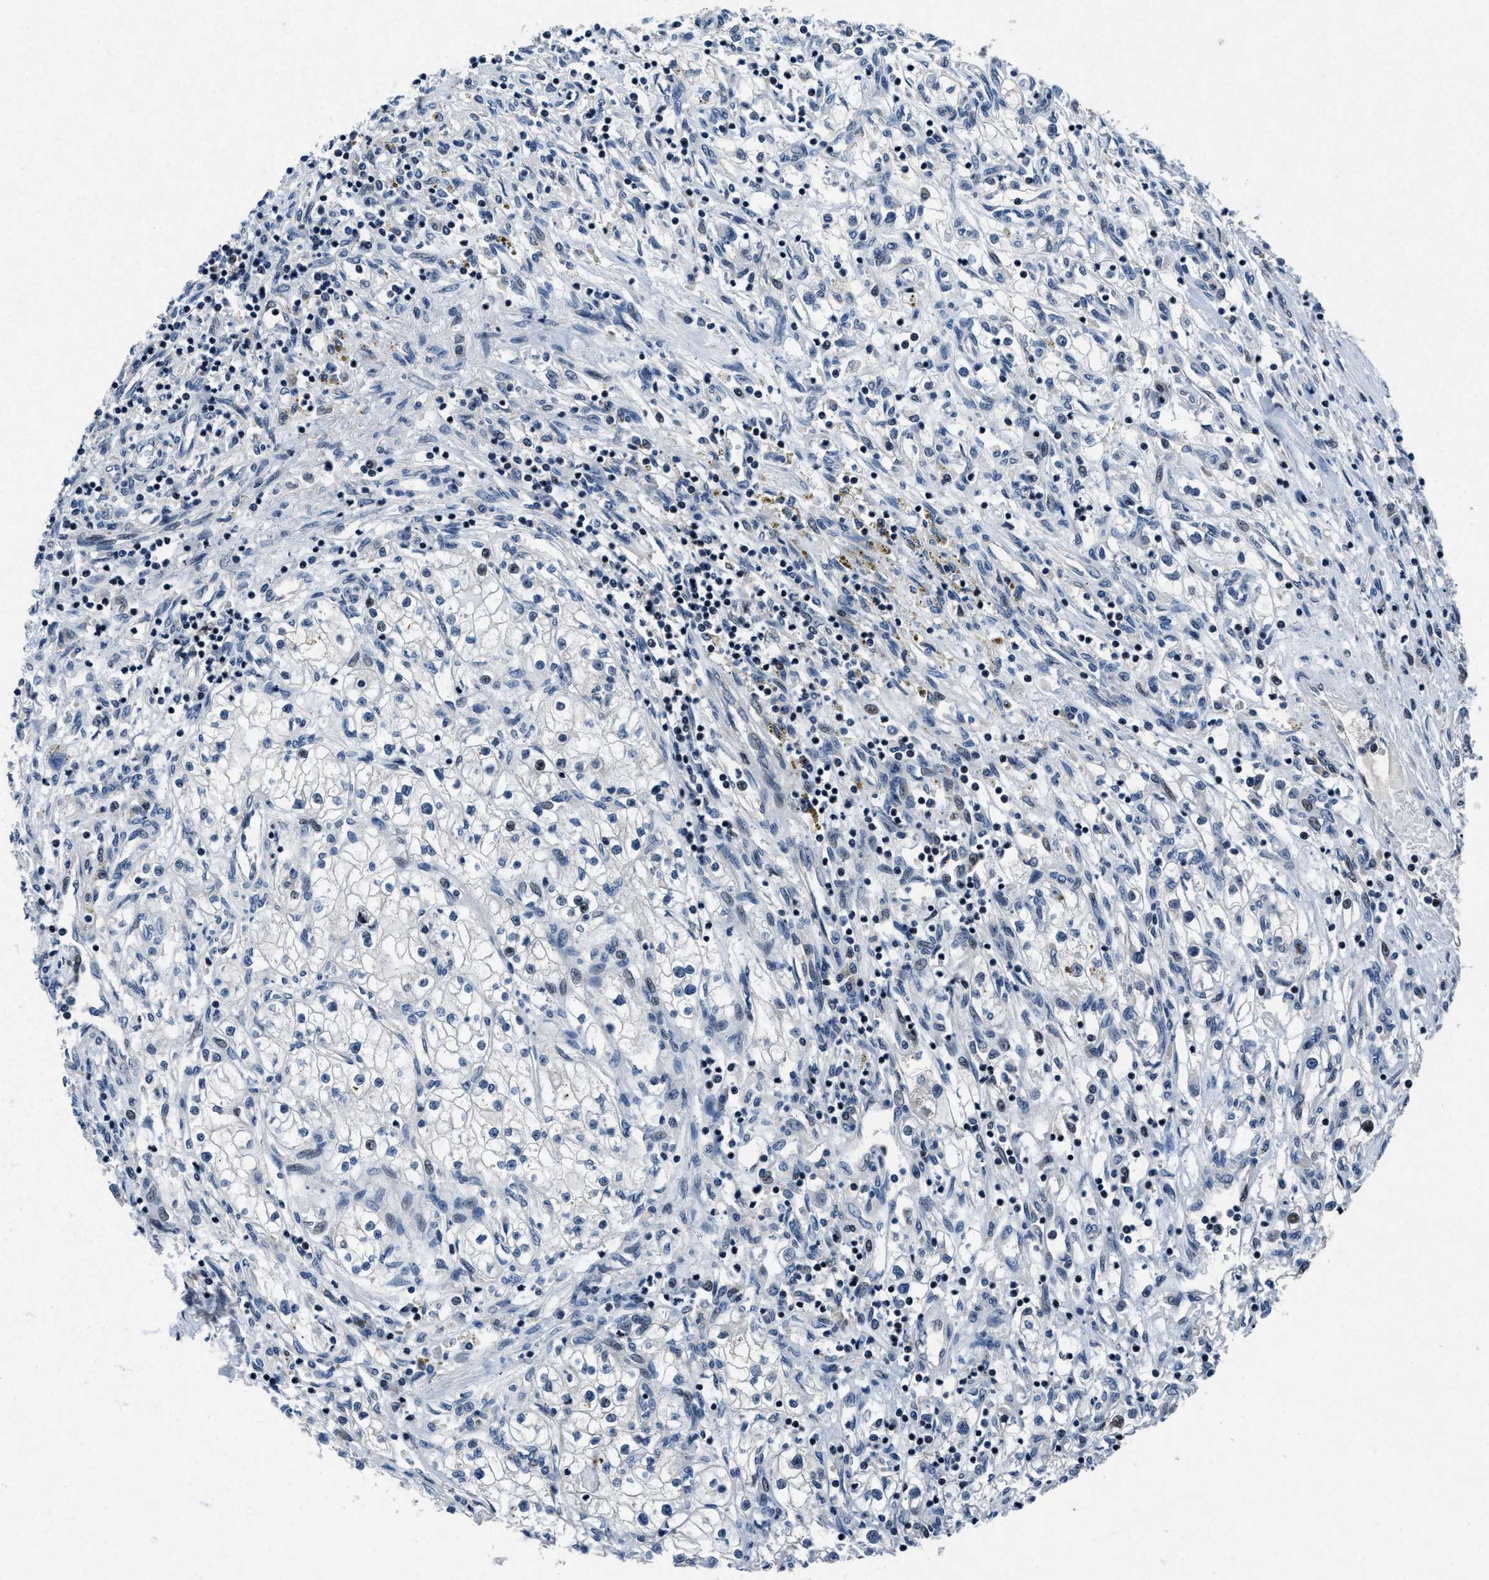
{"staining": {"intensity": "negative", "quantity": "none", "location": "none"}, "tissue": "renal cancer", "cell_type": "Tumor cells", "image_type": "cancer", "snomed": [{"axis": "morphology", "description": "Adenocarcinoma, NOS"}, {"axis": "topography", "description": "Kidney"}], "caption": "A high-resolution photomicrograph shows immunohistochemistry staining of renal cancer (adenocarcinoma), which shows no significant staining in tumor cells. (Stains: DAB (3,3'-diaminobenzidine) IHC with hematoxylin counter stain, Microscopy: brightfield microscopy at high magnification).", "gene": "PHLDA1", "patient": {"sex": "male", "age": 68}}